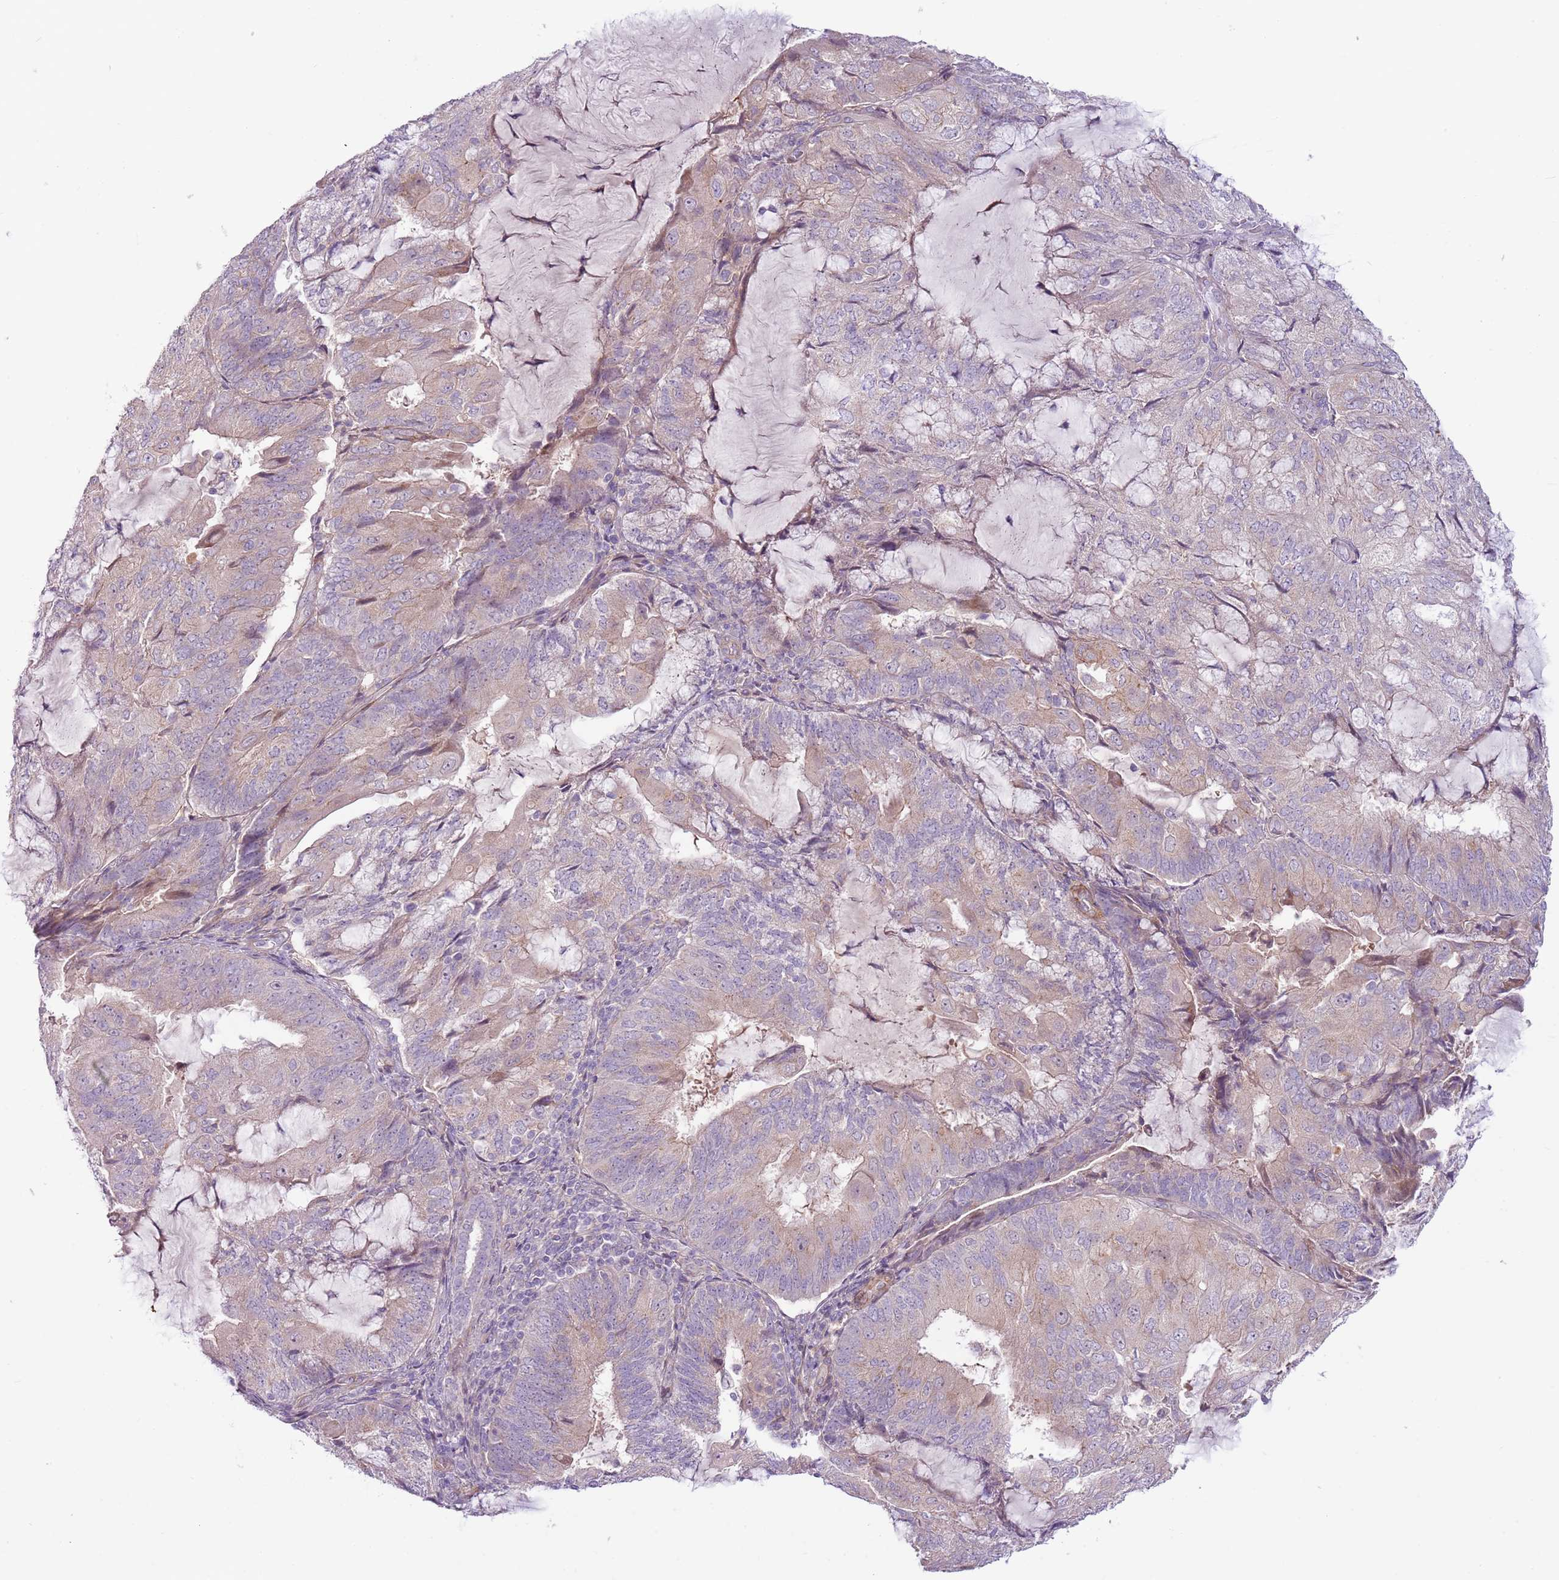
{"staining": {"intensity": "weak", "quantity": "25%-75%", "location": "cytoplasmic/membranous"}, "tissue": "endometrial cancer", "cell_type": "Tumor cells", "image_type": "cancer", "snomed": [{"axis": "morphology", "description": "Adenocarcinoma, NOS"}, {"axis": "topography", "description": "Endometrium"}], "caption": "DAB immunohistochemical staining of human endometrial cancer reveals weak cytoplasmic/membranous protein staining in about 25%-75% of tumor cells.", "gene": "MRO", "patient": {"sex": "female", "age": 81}}